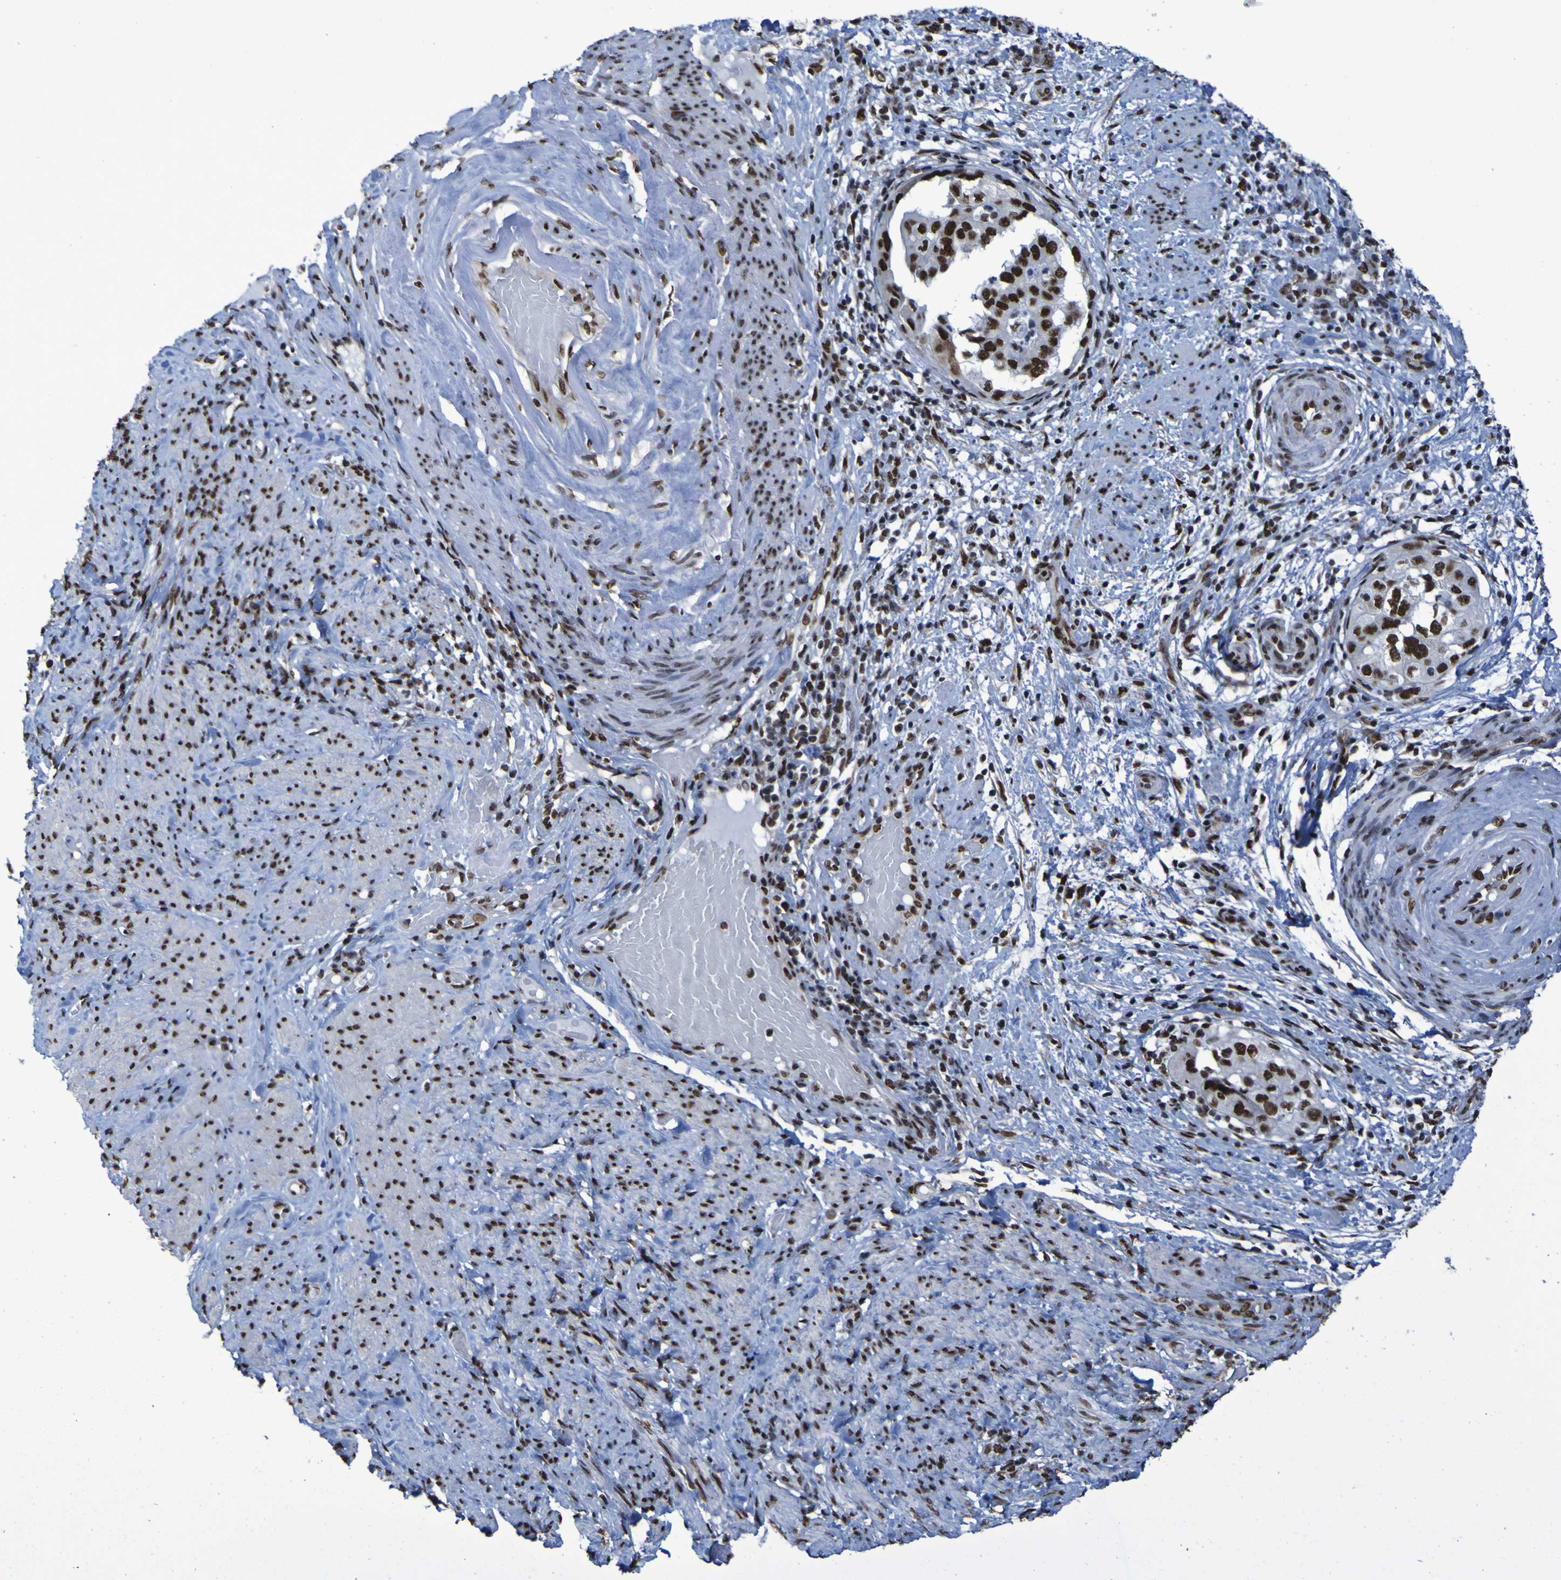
{"staining": {"intensity": "strong", "quantity": ">75%", "location": "nuclear"}, "tissue": "endometrial cancer", "cell_type": "Tumor cells", "image_type": "cancer", "snomed": [{"axis": "morphology", "description": "Adenocarcinoma, NOS"}, {"axis": "topography", "description": "Endometrium"}], "caption": "IHC micrograph of endometrial cancer (adenocarcinoma) stained for a protein (brown), which displays high levels of strong nuclear expression in approximately >75% of tumor cells.", "gene": "HNRNPR", "patient": {"sex": "female", "age": 85}}